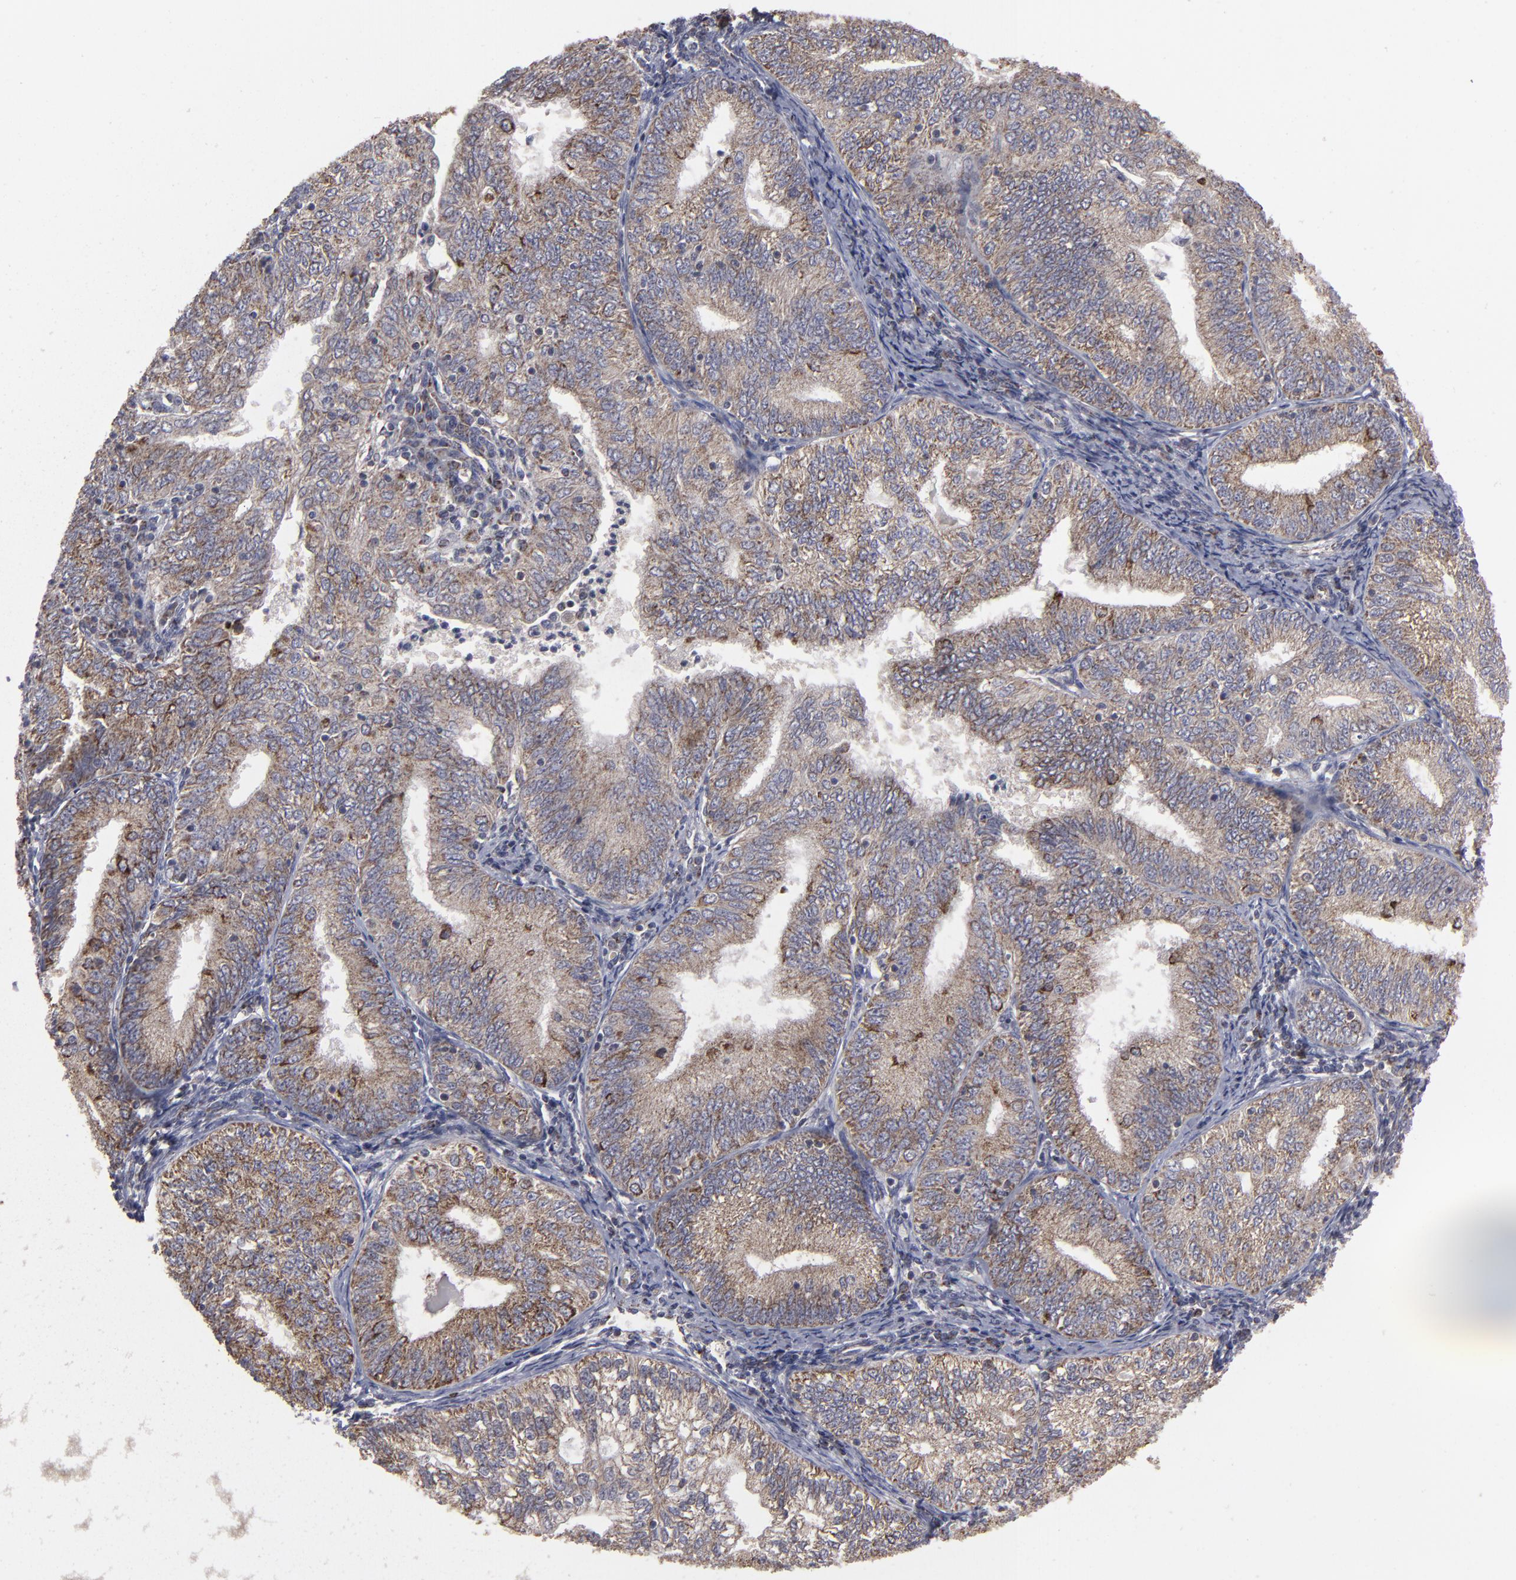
{"staining": {"intensity": "moderate", "quantity": "25%-75%", "location": "cytoplasmic/membranous"}, "tissue": "endometrial cancer", "cell_type": "Tumor cells", "image_type": "cancer", "snomed": [{"axis": "morphology", "description": "Adenocarcinoma, NOS"}, {"axis": "topography", "description": "Endometrium"}], "caption": "Endometrial cancer stained with DAB (3,3'-diaminobenzidine) immunohistochemistry (IHC) demonstrates medium levels of moderate cytoplasmic/membranous expression in approximately 25%-75% of tumor cells.", "gene": "MYOM2", "patient": {"sex": "female", "age": 69}}